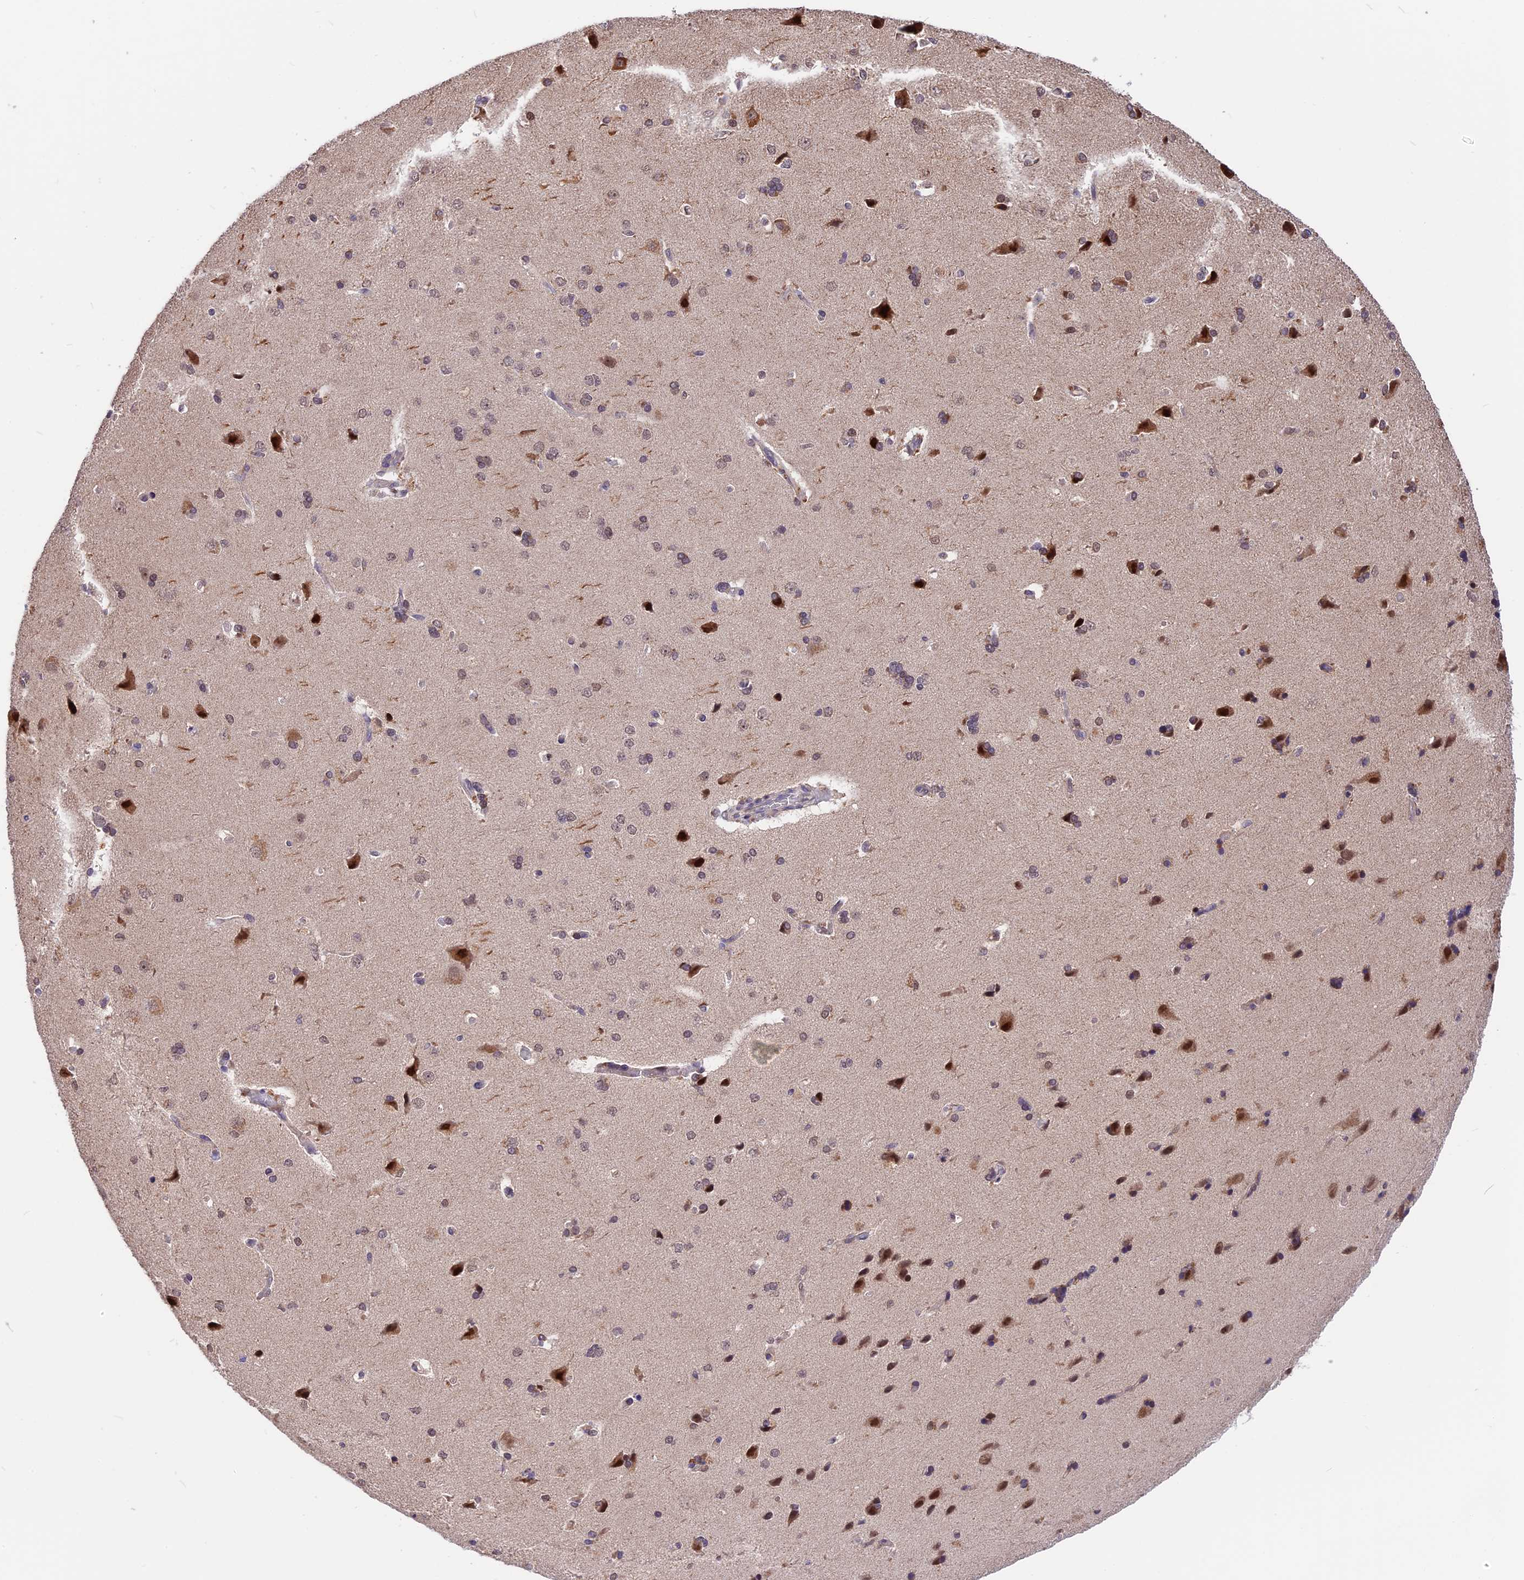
{"staining": {"intensity": "negative", "quantity": "none", "location": "none"}, "tissue": "cerebral cortex", "cell_type": "Endothelial cells", "image_type": "normal", "snomed": [{"axis": "morphology", "description": "Normal tissue, NOS"}, {"axis": "topography", "description": "Cerebral cortex"}], "caption": "Immunohistochemical staining of normal cerebral cortex displays no significant positivity in endothelial cells. (Stains: DAB (3,3'-diaminobenzidine) immunohistochemistry with hematoxylin counter stain, Microscopy: brightfield microscopy at high magnification).", "gene": "RERGL", "patient": {"sex": "male", "age": 62}}